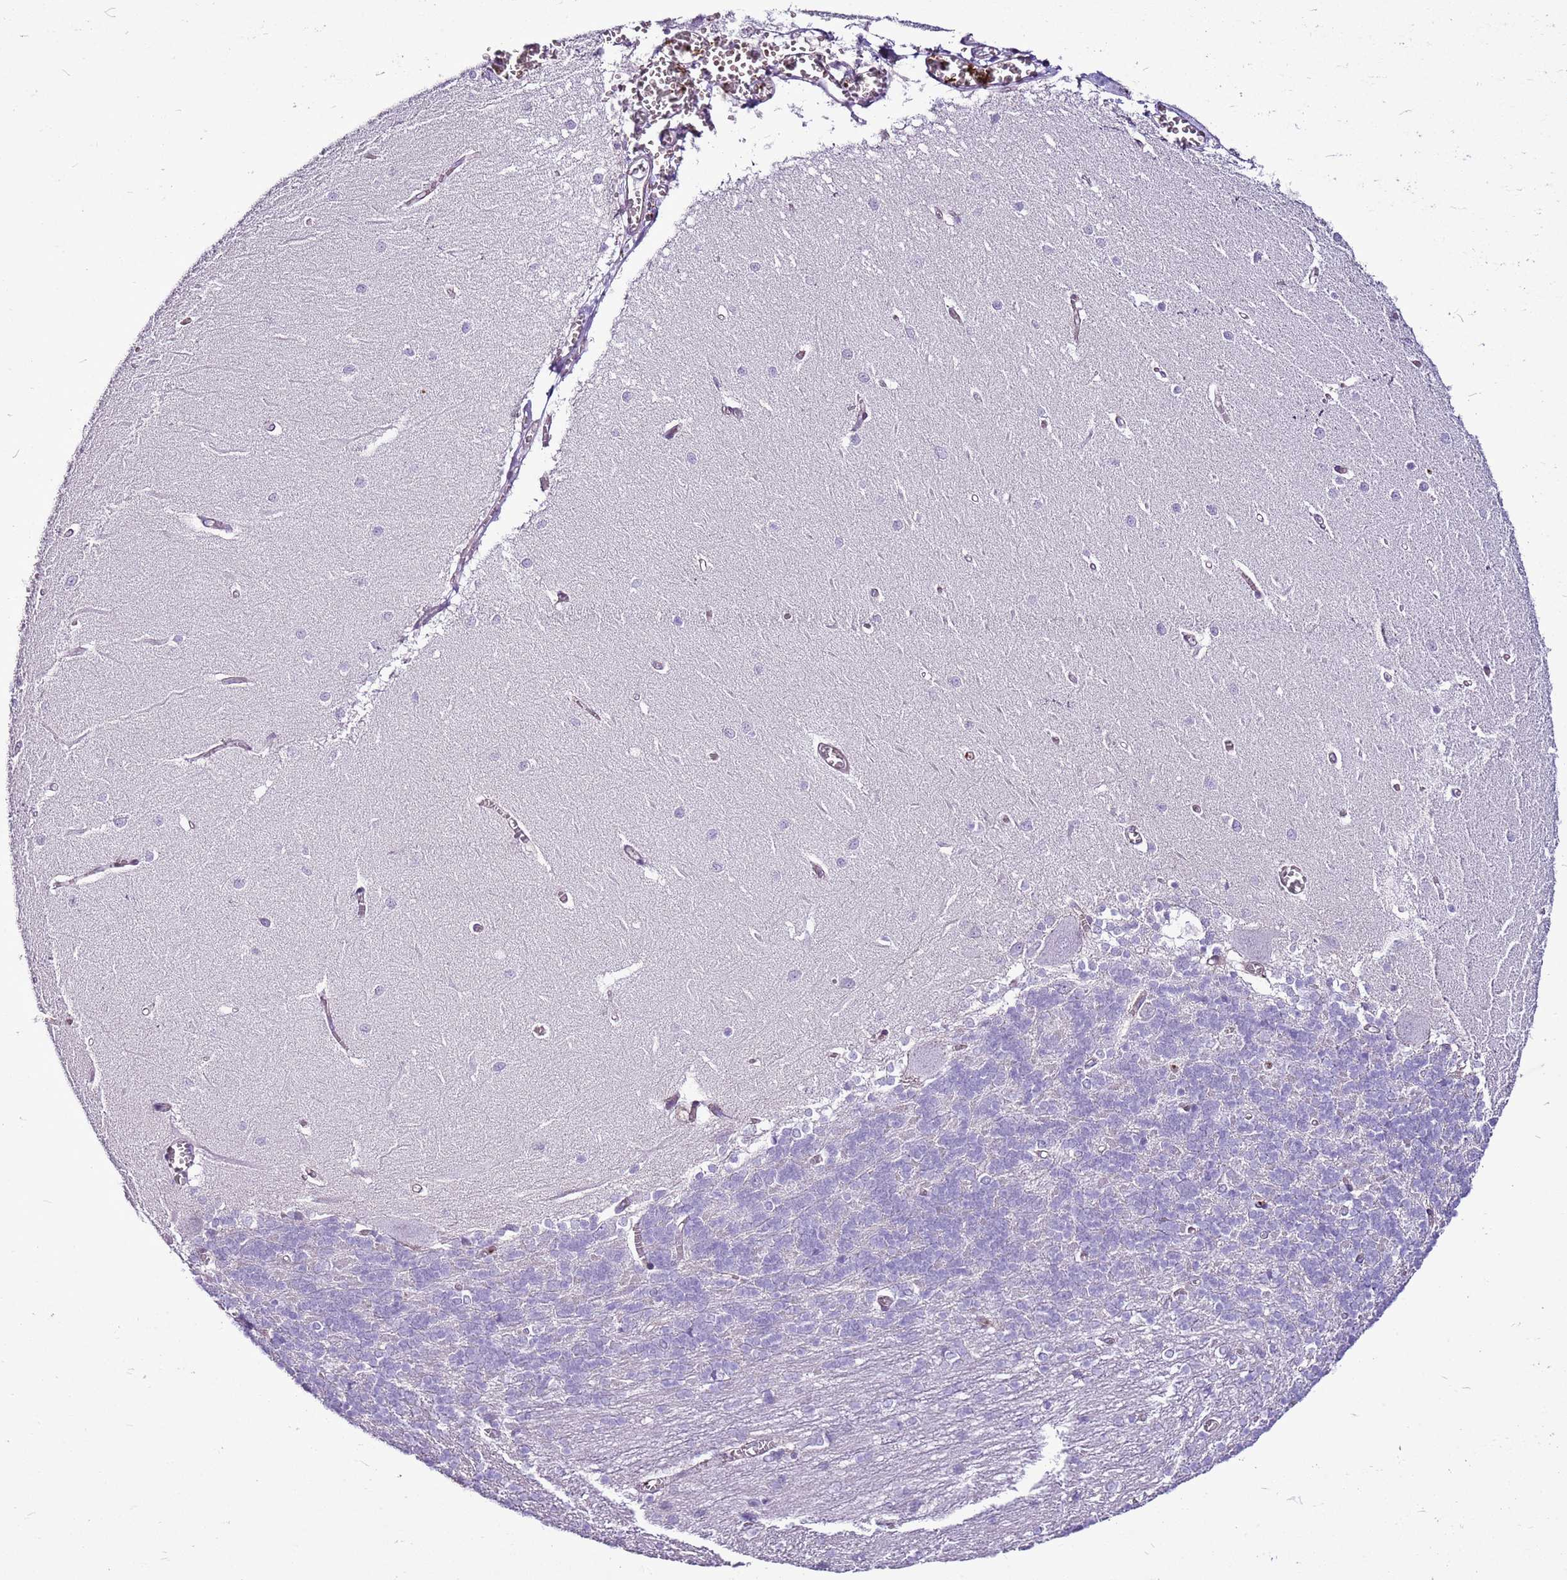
{"staining": {"intensity": "negative", "quantity": "none", "location": "none"}, "tissue": "cerebellum", "cell_type": "Cells in granular layer", "image_type": "normal", "snomed": [{"axis": "morphology", "description": "Normal tissue, NOS"}, {"axis": "topography", "description": "Cerebellum"}], "caption": "Immunohistochemistry histopathology image of normal cerebellum stained for a protein (brown), which shows no staining in cells in granular layer. Nuclei are stained in blue.", "gene": "CHAC2", "patient": {"sex": "male", "age": 37}}